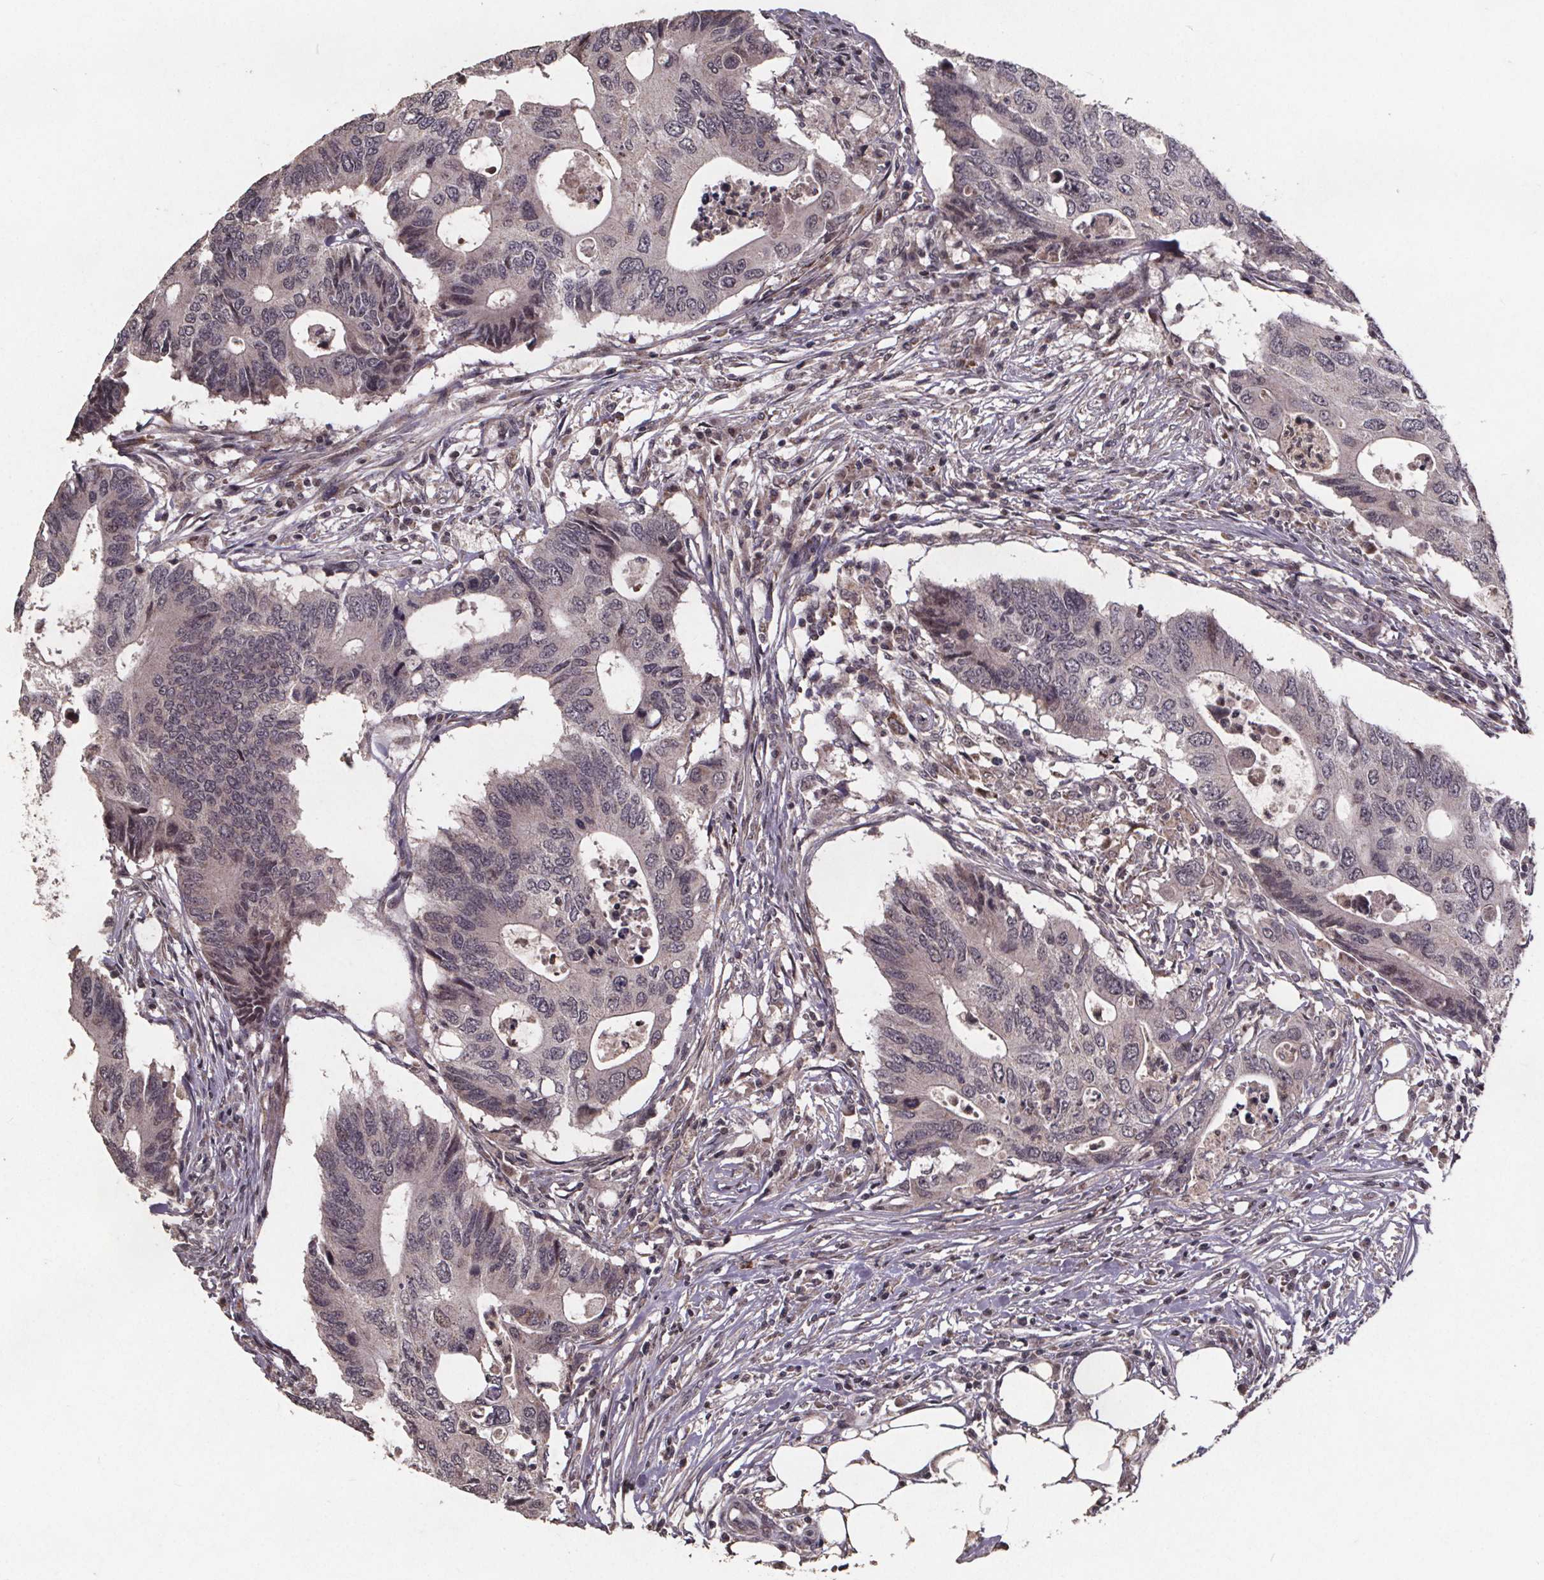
{"staining": {"intensity": "negative", "quantity": "none", "location": "none"}, "tissue": "colorectal cancer", "cell_type": "Tumor cells", "image_type": "cancer", "snomed": [{"axis": "morphology", "description": "Adenocarcinoma, NOS"}, {"axis": "topography", "description": "Colon"}], "caption": "Histopathology image shows no protein expression in tumor cells of adenocarcinoma (colorectal) tissue. (DAB IHC, high magnification).", "gene": "GPX3", "patient": {"sex": "male", "age": 71}}